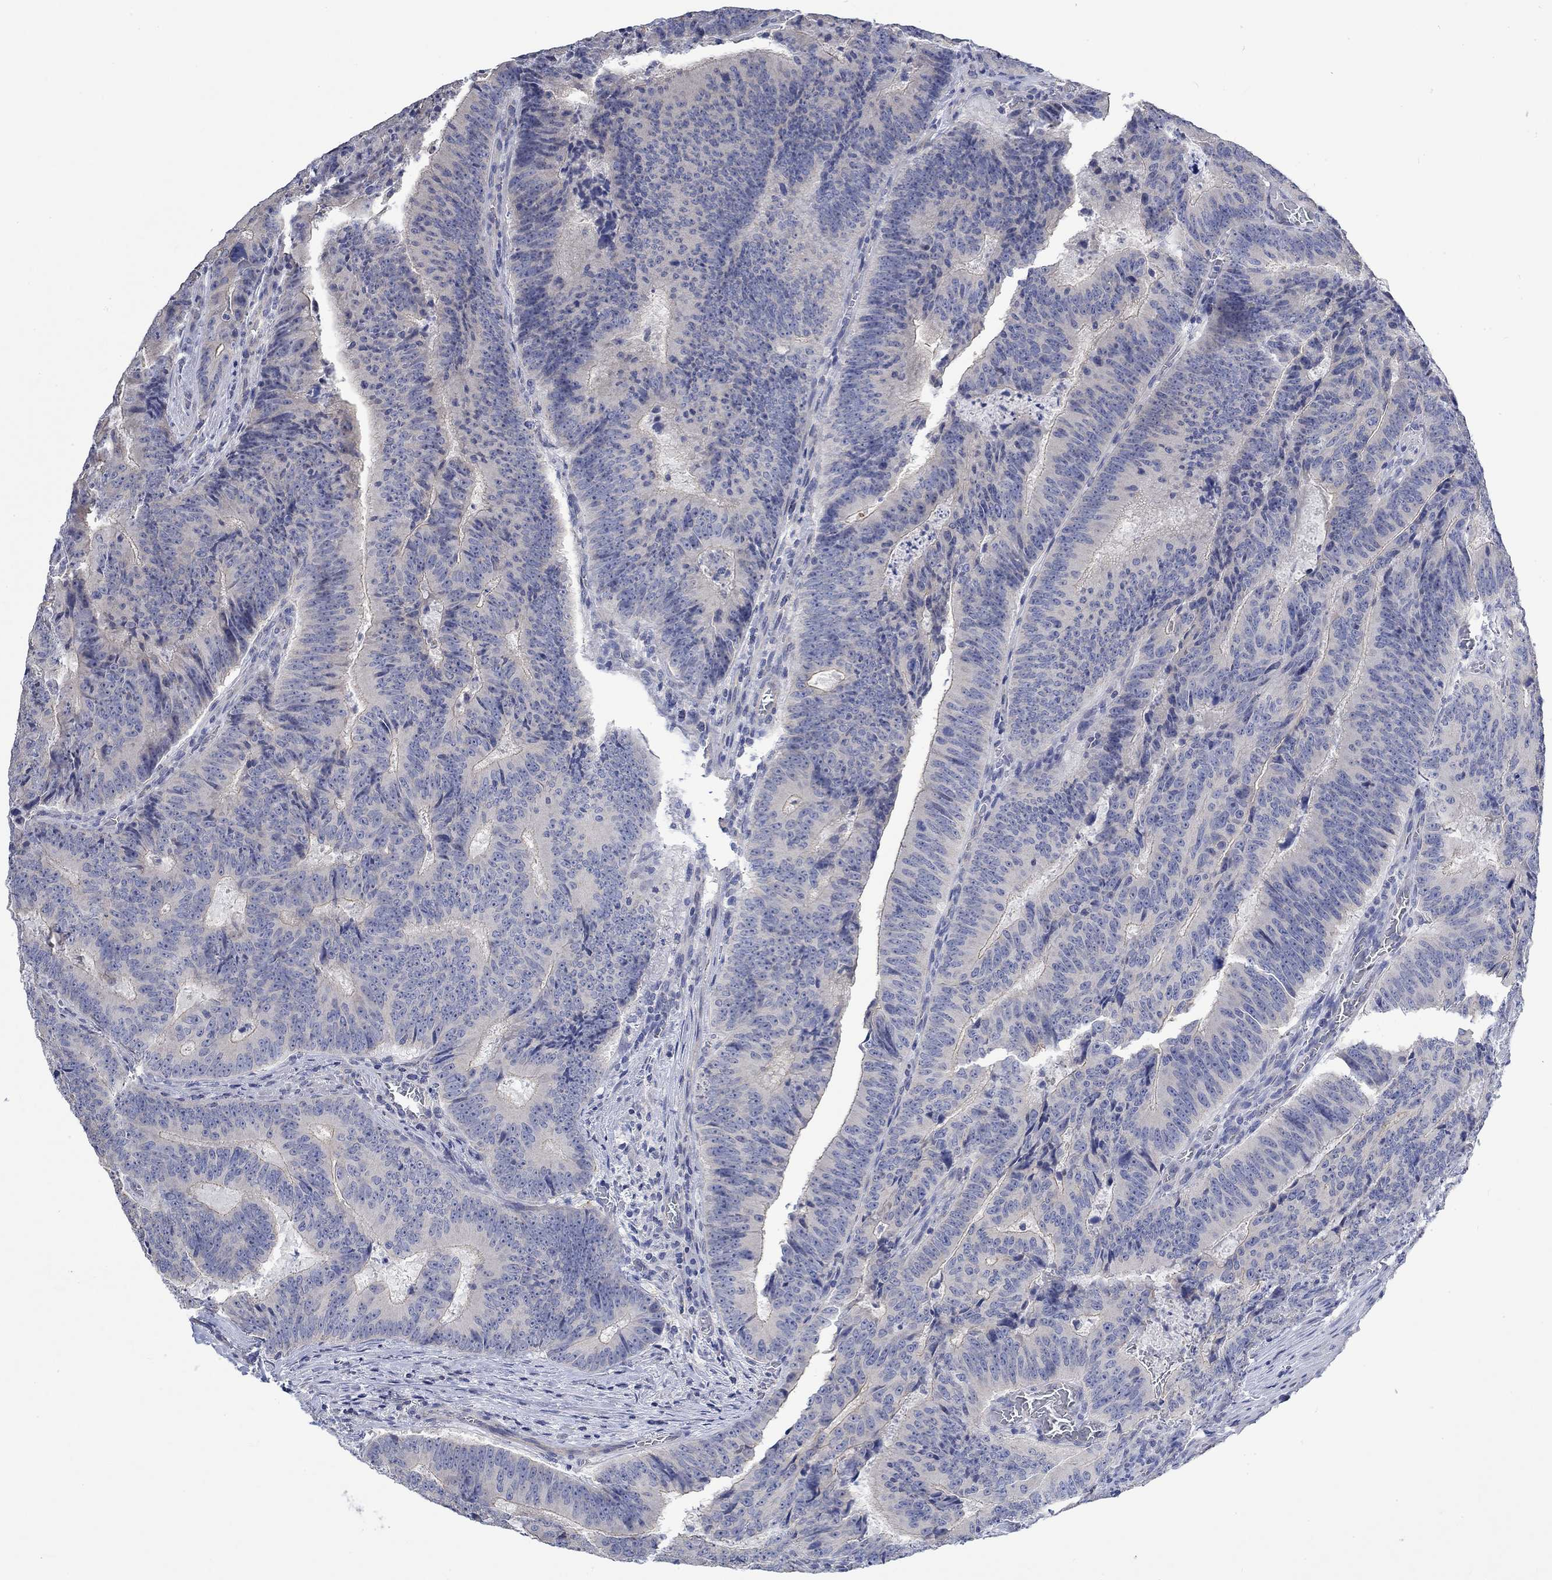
{"staining": {"intensity": "weak", "quantity": "<25%", "location": "cytoplasmic/membranous"}, "tissue": "colorectal cancer", "cell_type": "Tumor cells", "image_type": "cancer", "snomed": [{"axis": "morphology", "description": "Adenocarcinoma, NOS"}, {"axis": "topography", "description": "Colon"}], "caption": "Colorectal cancer stained for a protein using IHC displays no positivity tumor cells.", "gene": "AGRP", "patient": {"sex": "female", "age": 82}}